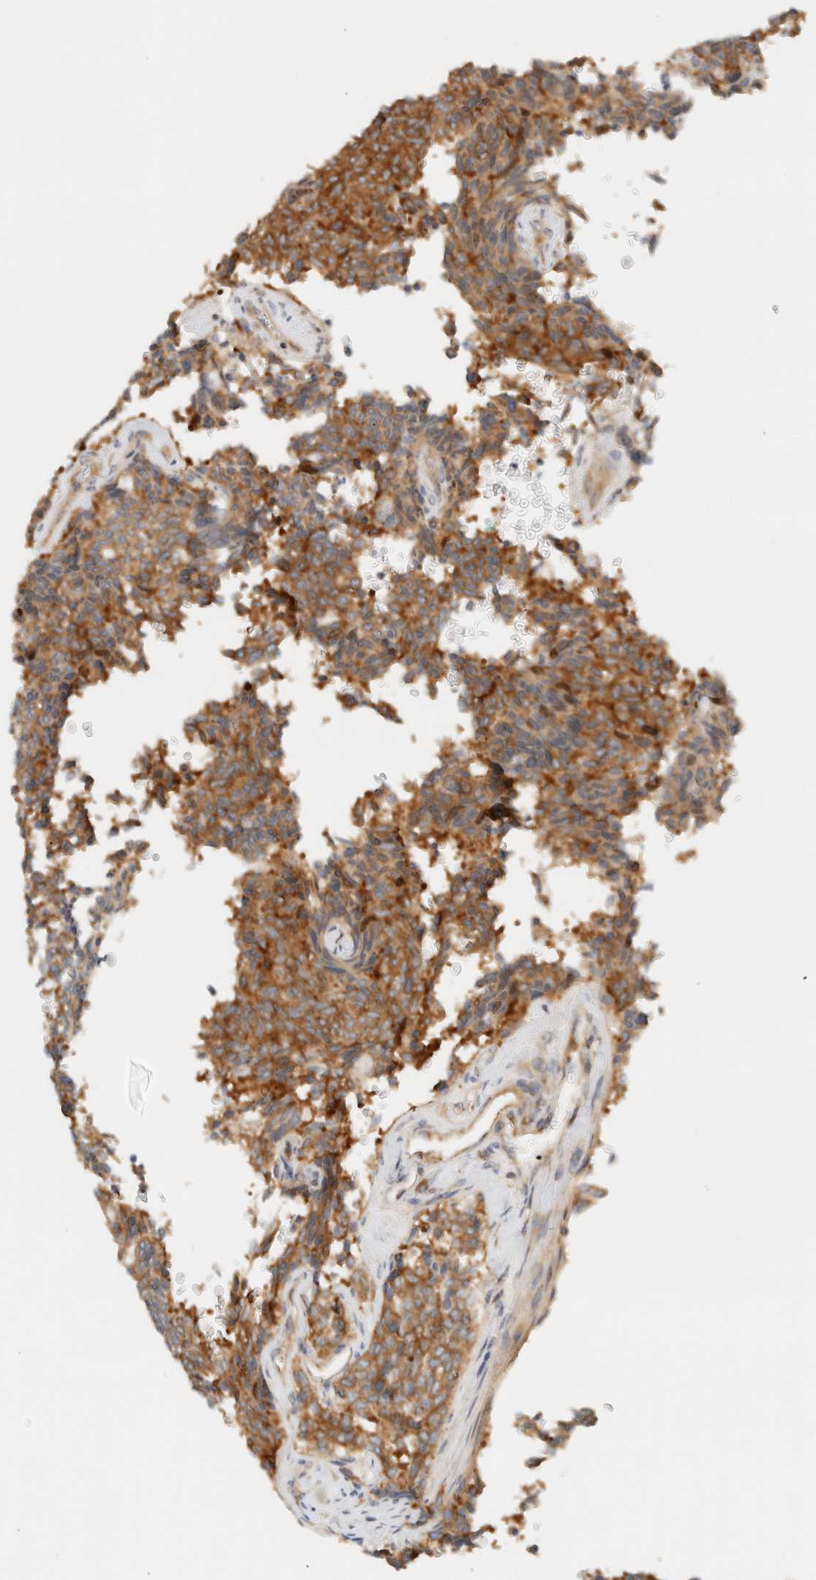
{"staining": {"intensity": "moderate", "quantity": ">75%", "location": "cytoplasmic/membranous"}, "tissue": "carcinoid", "cell_type": "Tumor cells", "image_type": "cancer", "snomed": [{"axis": "morphology", "description": "Carcinoid, malignant, NOS"}, {"axis": "topography", "description": "Pancreas"}], "caption": "This photomicrograph reveals malignant carcinoid stained with immunohistochemistry to label a protein in brown. The cytoplasmic/membranous of tumor cells show moderate positivity for the protein. Nuclei are counter-stained blue.", "gene": "ARFGEF1", "patient": {"sex": "female", "age": 54}}